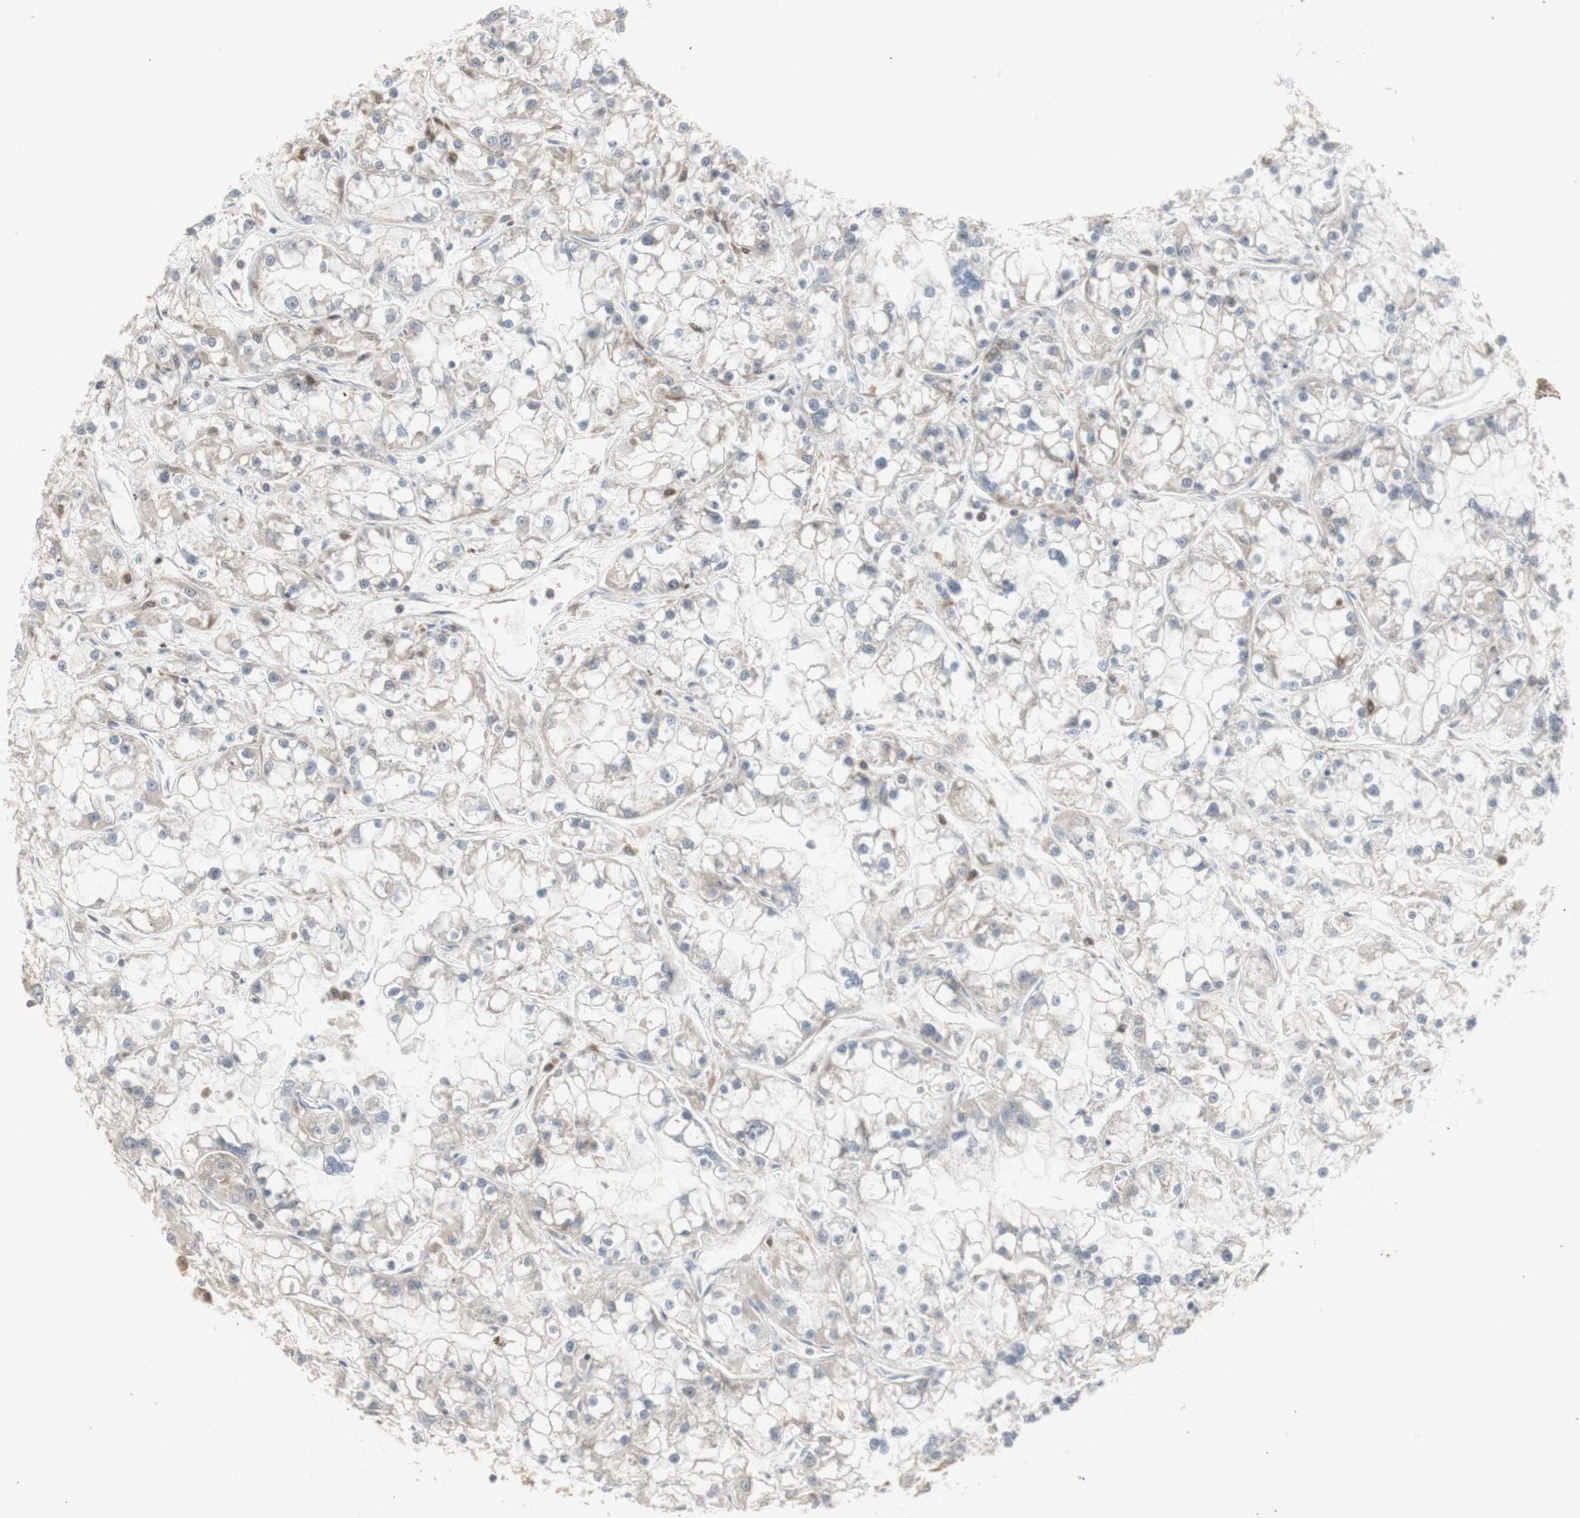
{"staining": {"intensity": "weak", "quantity": ">75%", "location": "cytoplasmic/membranous"}, "tissue": "renal cancer", "cell_type": "Tumor cells", "image_type": "cancer", "snomed": [{"axis": "morphology", "description": "Adenocarcinoma, NOS"}, {"axis": "topography", "description": "Kidney"}], "caption": "A brown stain highlights weak cytoplasmic/membranous staining of a protein in renal cancer tumor cells. The protein of interest is stained brown, and the nuclei are stained in blue (DAB IHC with brightfield microscopy, high magnification).", "gene": "CHURC1-FNTB", "patient": {"sex": "female", "age": 52}}